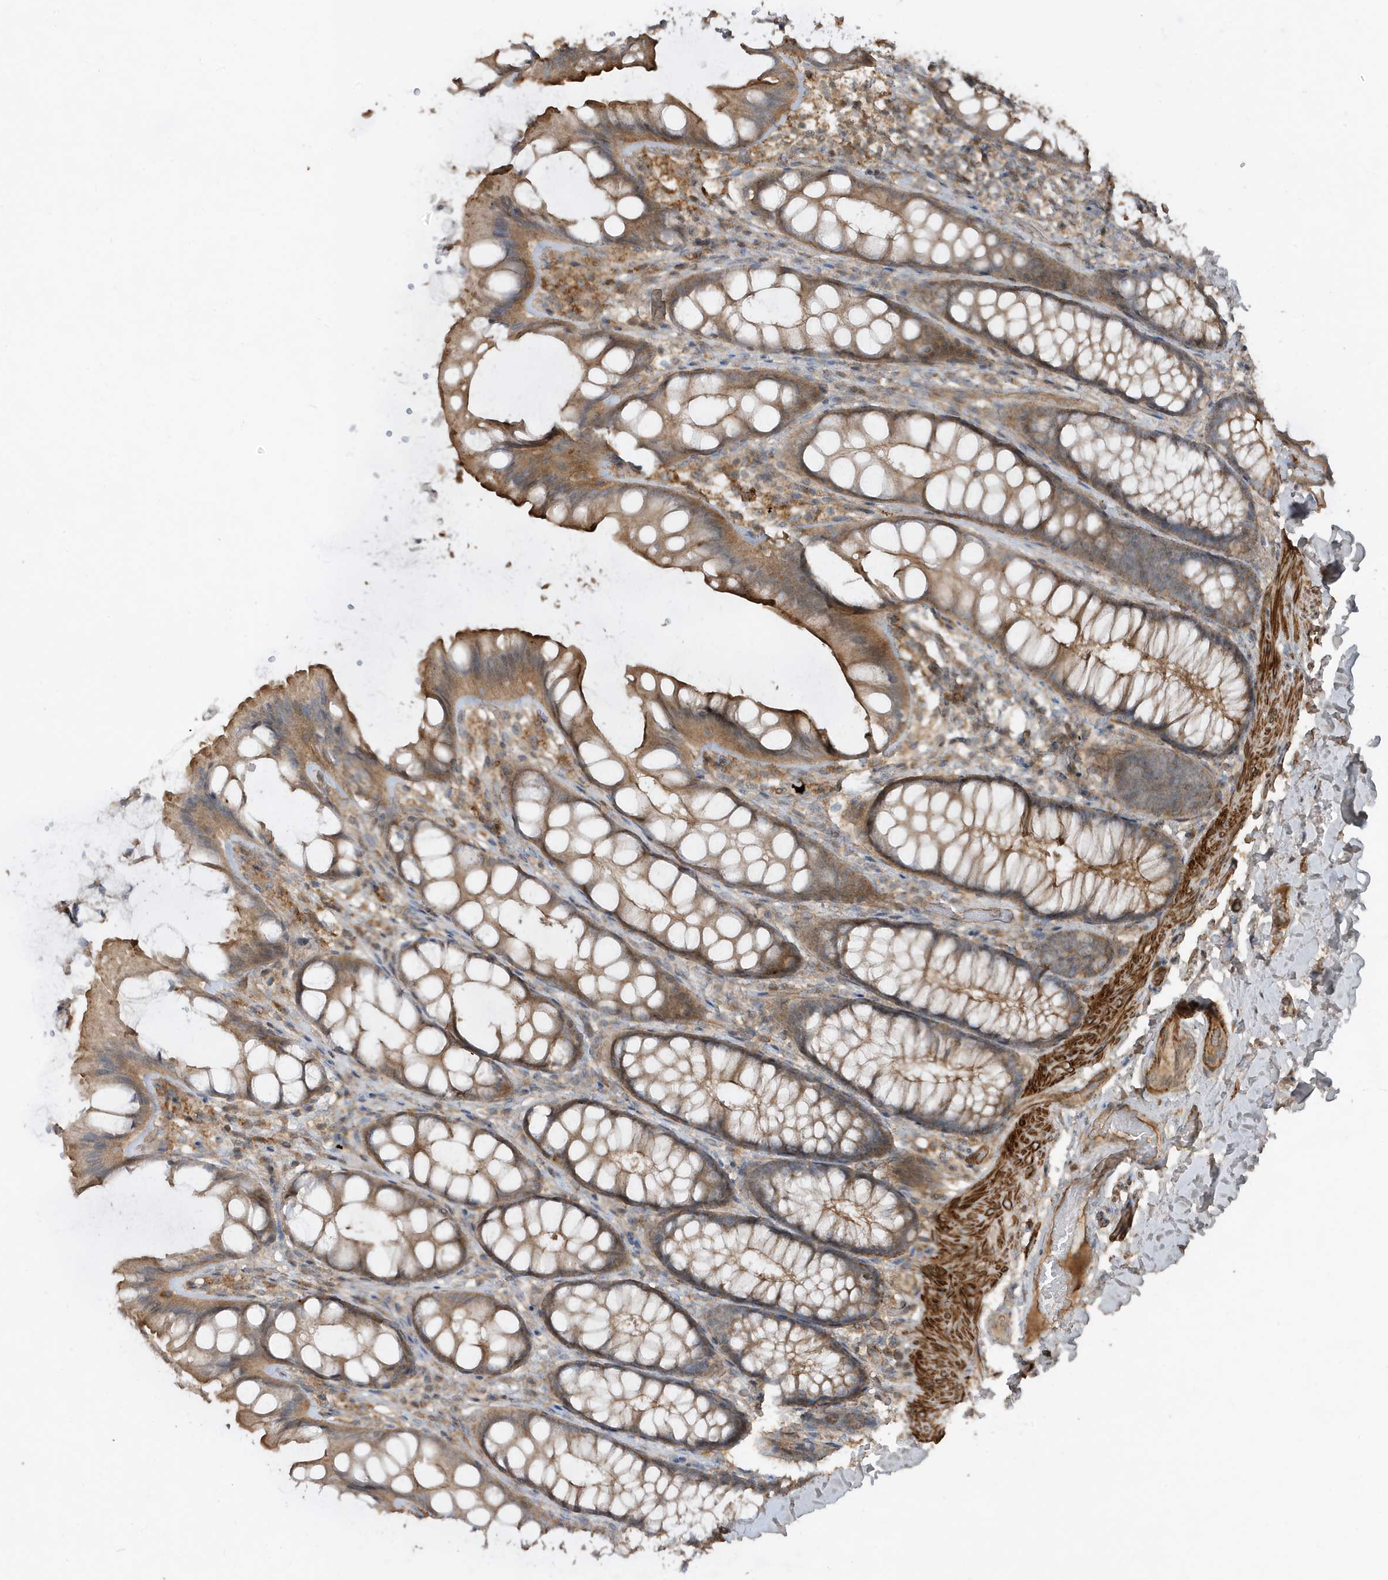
{"staining": {"intensity": "strong", "quantity": ">75%", "location": "cytoplasmic/membranous"}, "tissue": "colon", "cell_type": "Endothelial cells", "image_type": "normal", "snomed": [{"axis": "morphology", "description": "Normal tissue, NOS"}, {"axis": "topography", "description": "Colon"}], "caption": "Immunohistochemical staining of normal colon shows high levels of strong cytoplasmic/membranous positivity in about >75% of endothelial cells.", "gene": "PRRT3", "patient": {"sex": "male", "age": 47}}